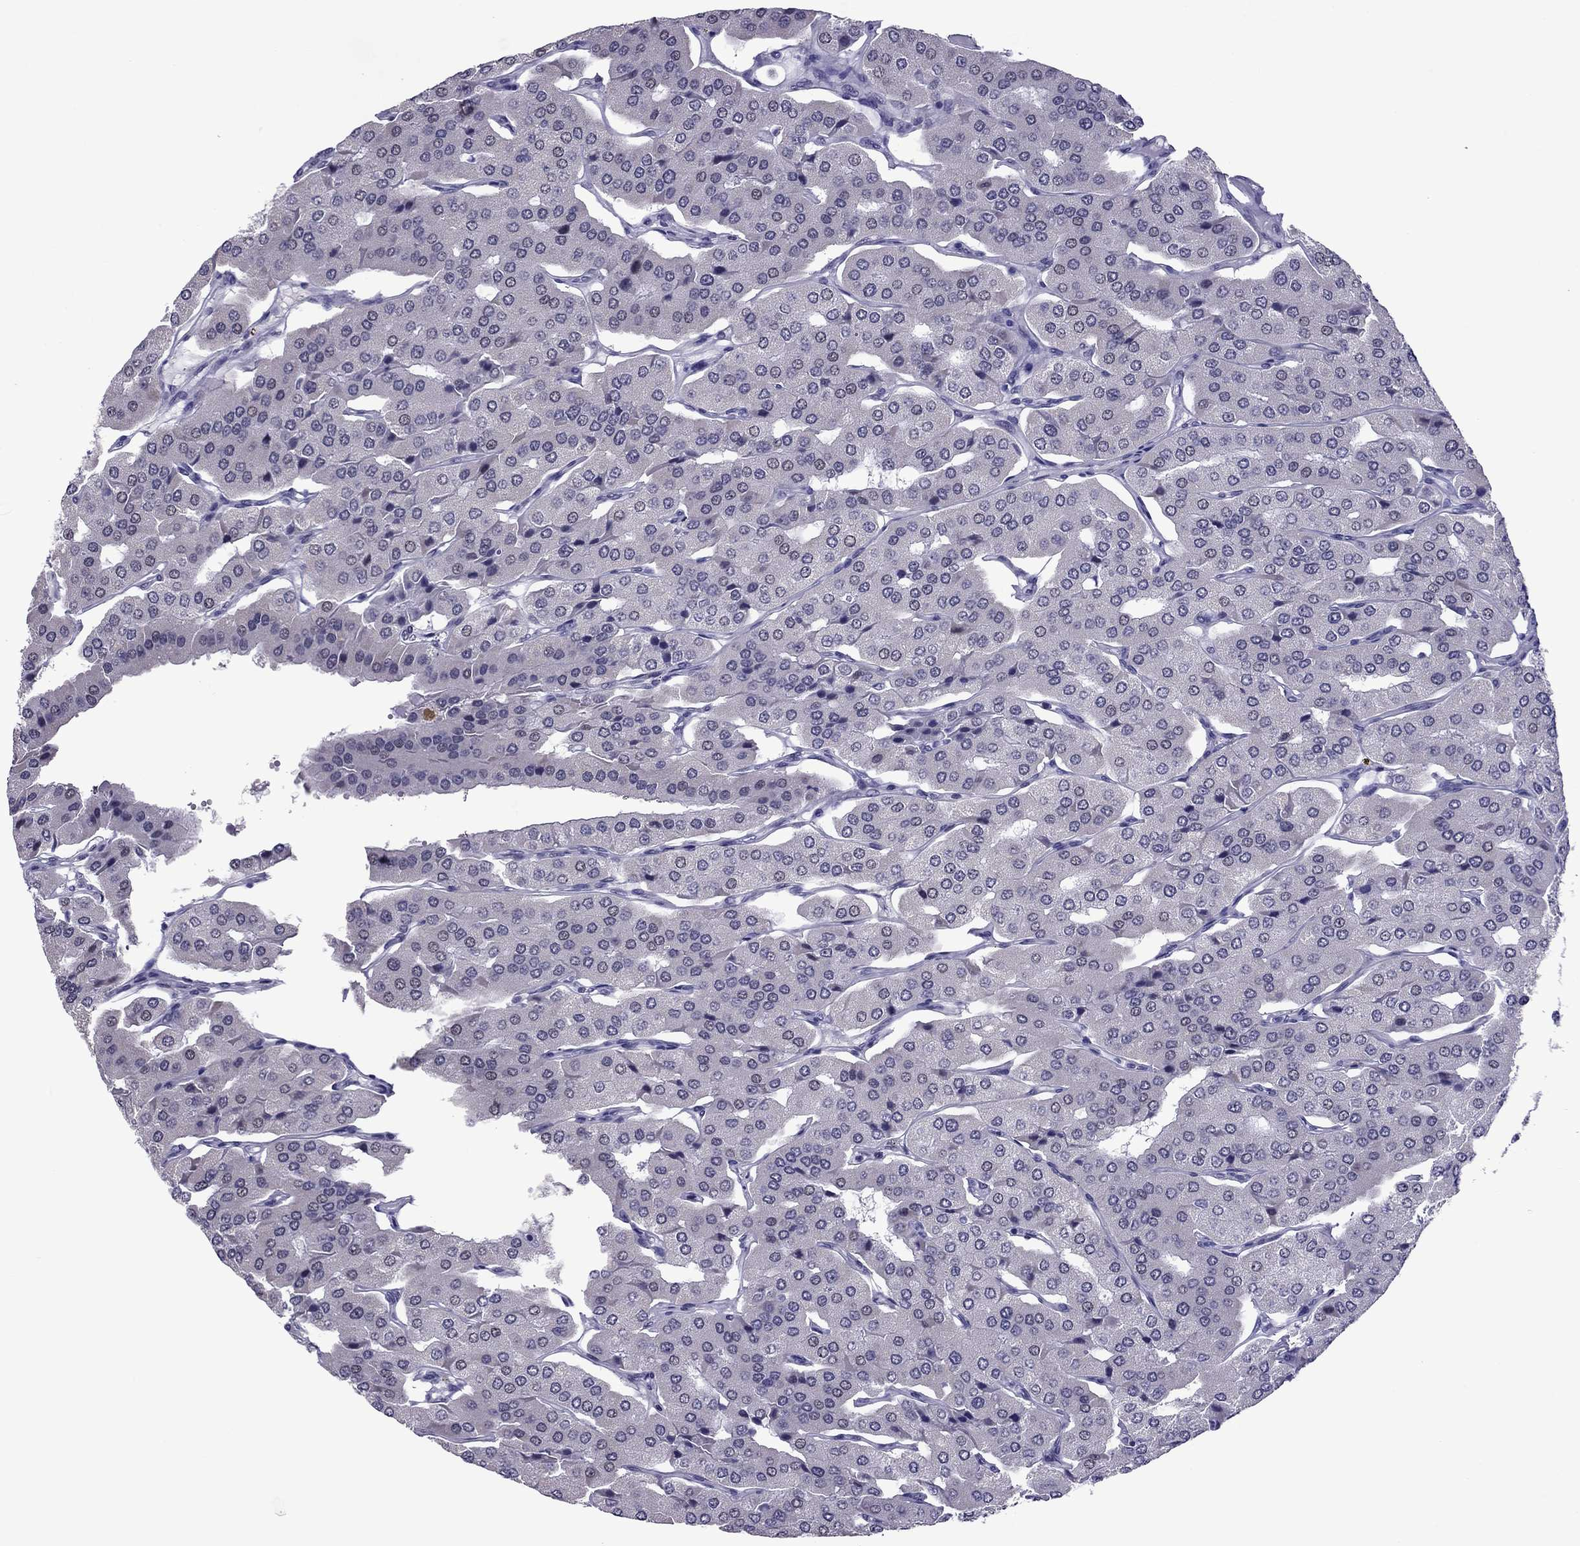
{"staining": {"intensity": "negative", "quantity": "none", "location": "none"}, "tissue": "parathyroid gland", "cell_type": "Glandular cells", "image_type": "normal", "snomed": [{"axis": "morphology", "description": "Normal tissue, NOS"}, {"axis": "morphology", "description": "Adenoma, NOS"}, {"axis": "topography", "description": "Parathyroid gland"}], "caption": "Immunohistochemistry image of benign human parathyroid gland stained for a protein (brown), which shows no staining in glandular cells. (Immunohistochemistry, brightfield microscopy, high magnification).", "gene": "ZNF646", "patient": {"sex": "female", "age": 86}}